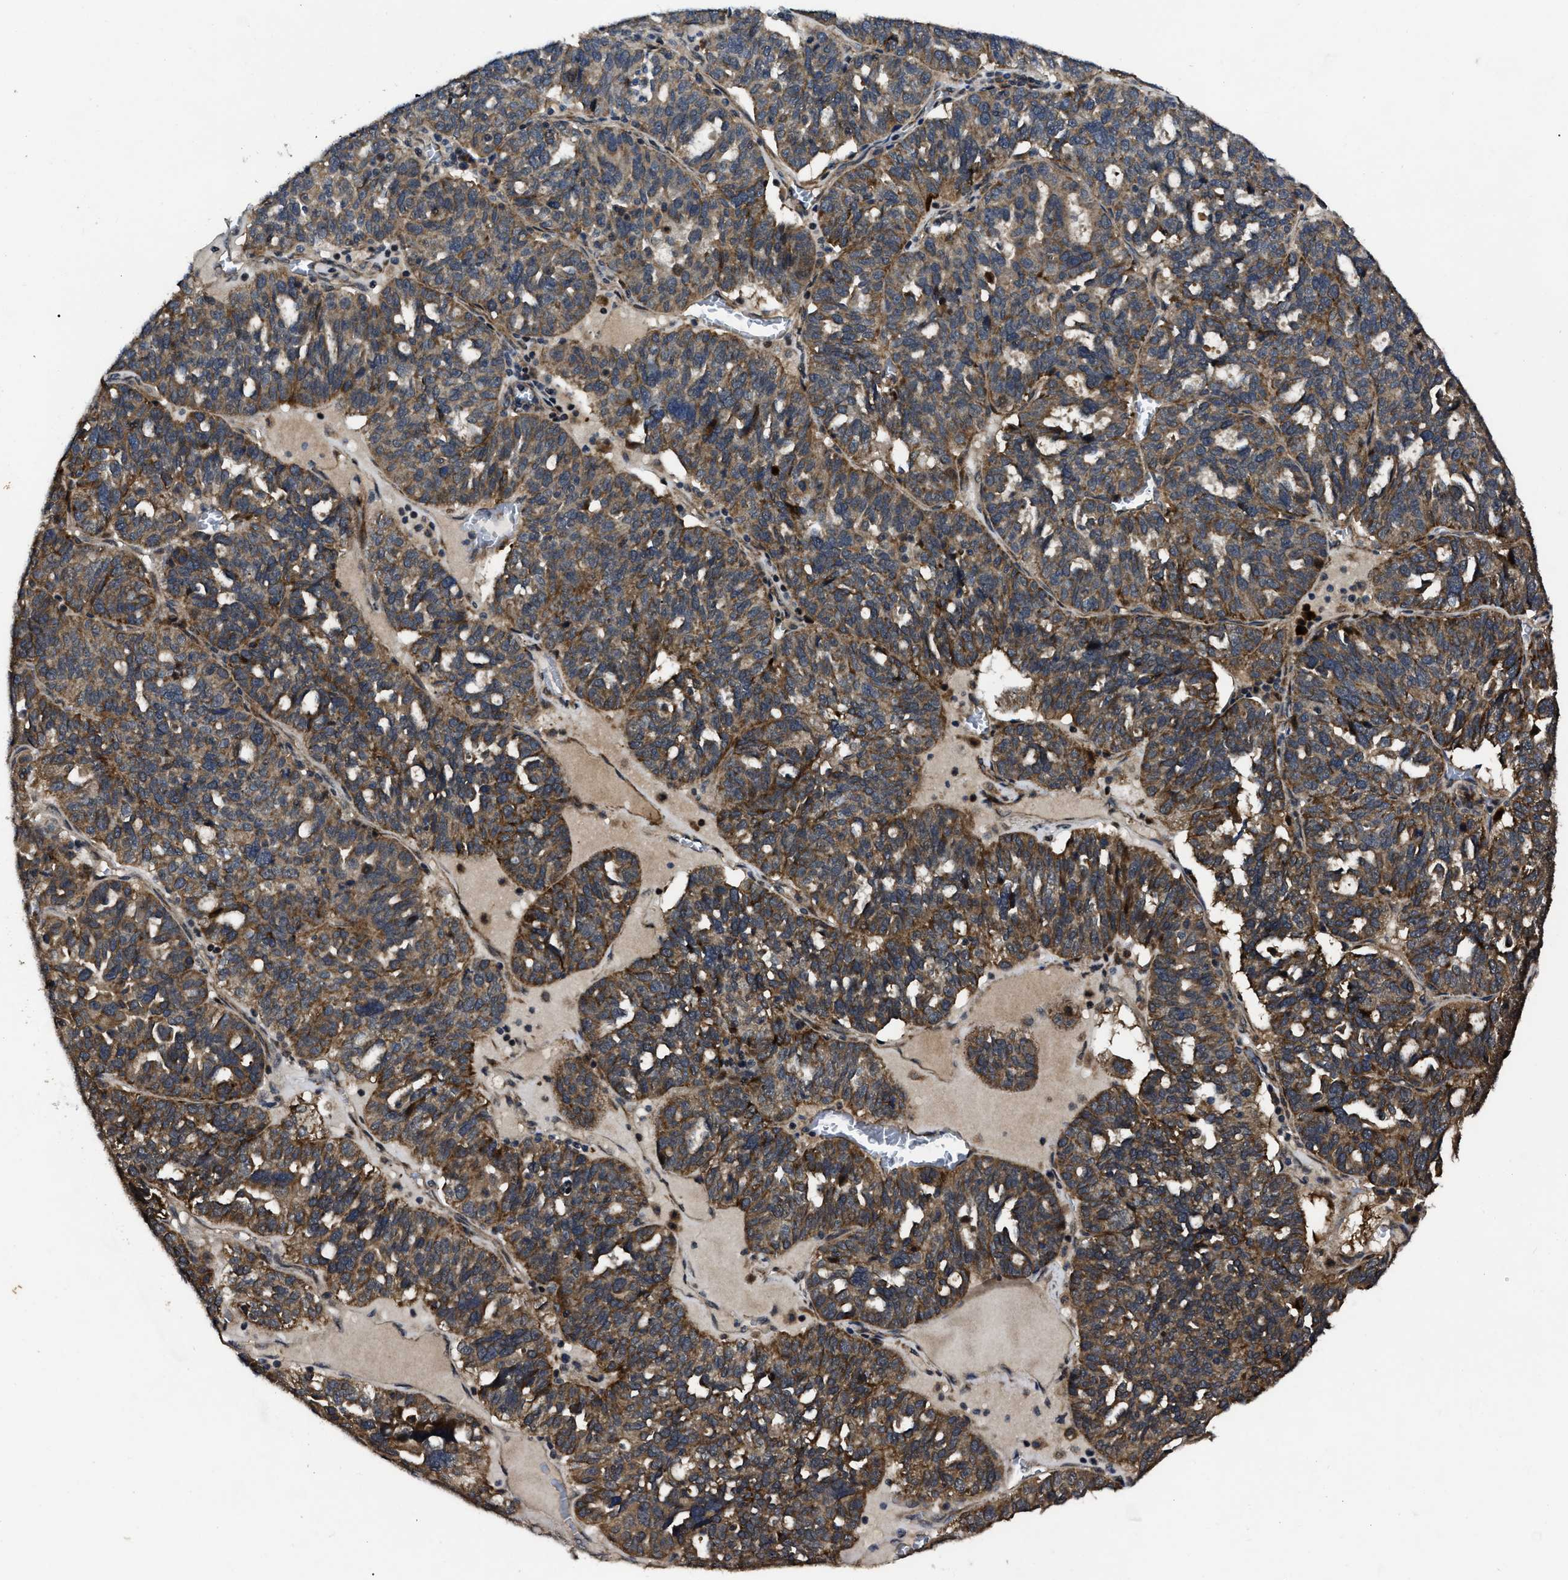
{"staining": {"intensity": "moderate", "quantity": ">75%", "location": "cytoplasmic/membranous"}, "tissue": "ovarian cancer", "cell_type": "Tumor cells", "image_type": "cancer", "snomed": [{"axis": "morphology", "description": "Cystadenocarcinoma, serous, NOS"}, {"axis": "topography", "description": "Ovary"}], "caption": "Protein staining of serous cystadenocarcinoma (ovarian) tissue demonstrates moderate cytoplasmic/membranous staining in about >75% of tumor cells.", "gene": "PPWD1", "patient": {"sex": "female", "age": 59}}